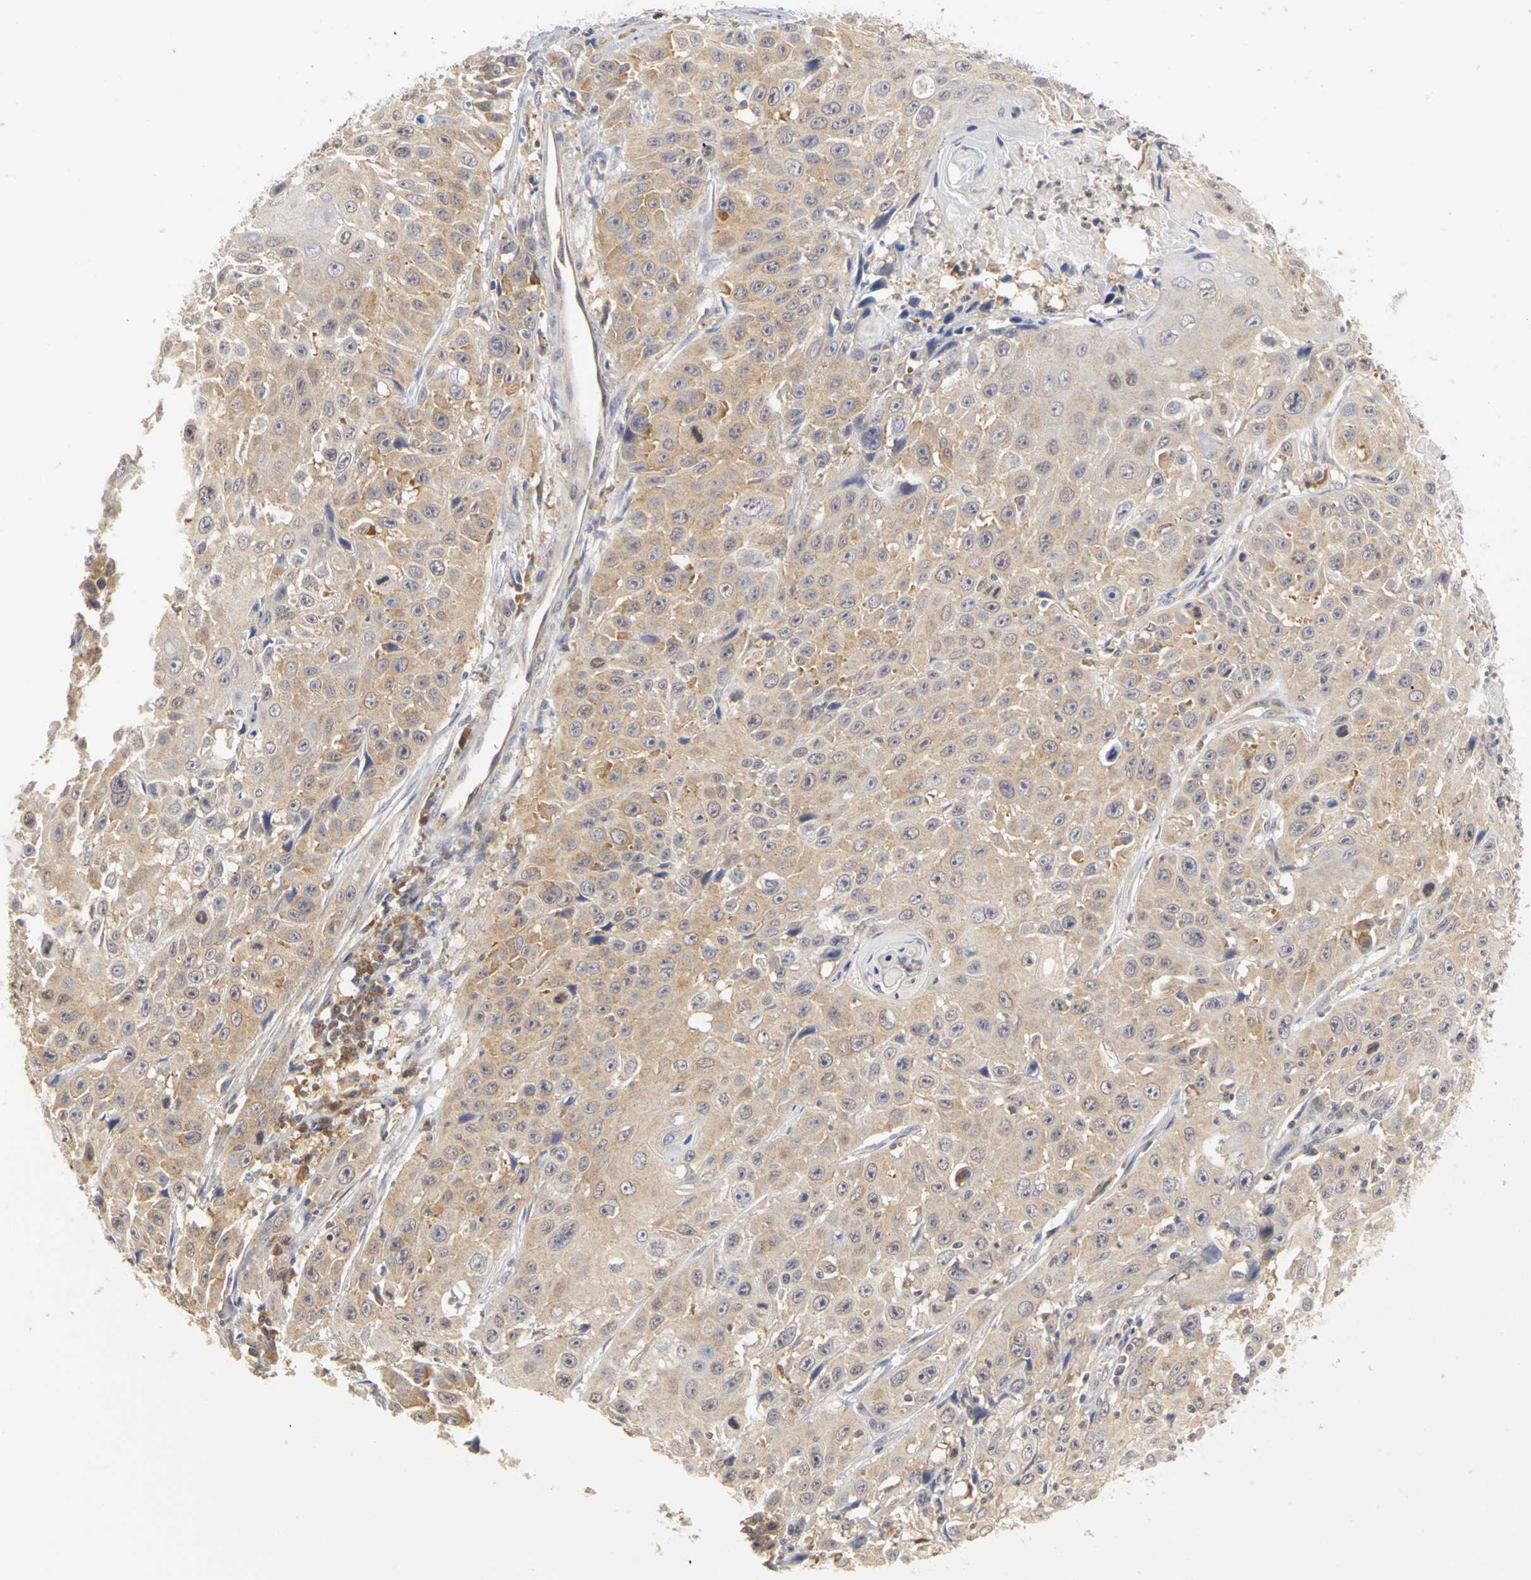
{"staining": {"intensity": "weak", "quantity": ">75%", "location": "cytoplasmic/membranous"}, "tissue": "cervical cancer", "cell_type": "Tumor cells", "image_type": "cancer", "snomed": [{"axis": "morphology", "description": "Squamous cell carcinoma, NOS"}, {"axis": "topography", "description": "Cervix"}], "caption": "A low amount of weak cytoplasmic/membranous positivity is identified in about >75% of tumor cells in cervical squamous cell carcinoma tissue.", "gene": "IRAK1", "patient": {"sex": "female", "age": 39}}